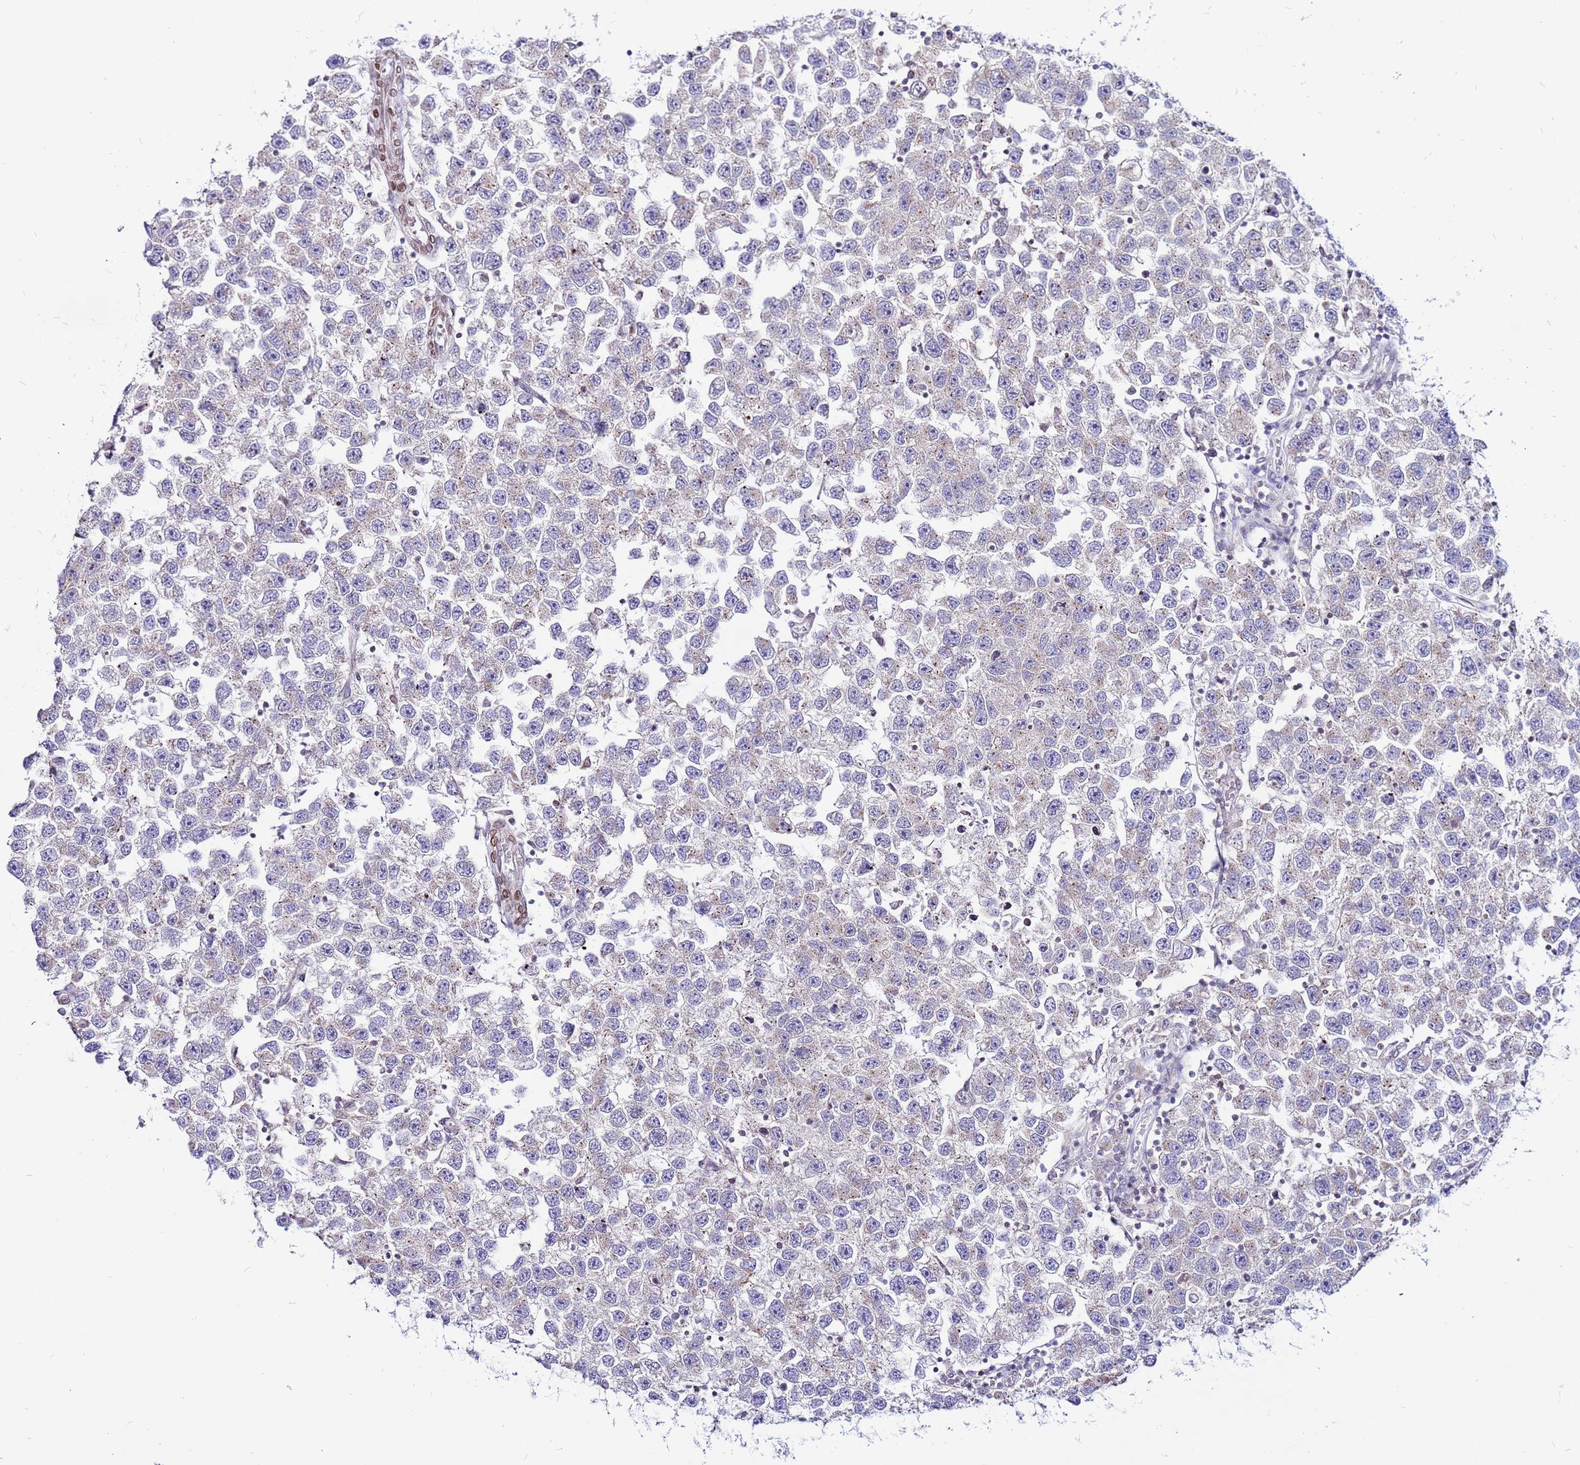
{"staining": {"intensity": "negative", "quantity": "none", "location": "none"}, "tissue": "testis cancer", "cell_type": "Tumor cells", "image_type": "cancer", "snomed": [{"axis": "morphology", "description": "Seminoma, NOS"}, {"axis": "topography", "description": "Testis"}], "caption": "Immunohistochemistry micrograph of neoplastic tissue: human testis cancer stained with DAB displays no significant protein expression in tumor cells.", "gene": "CCDC71", "patient": {"sex": "male", "age": 26}}